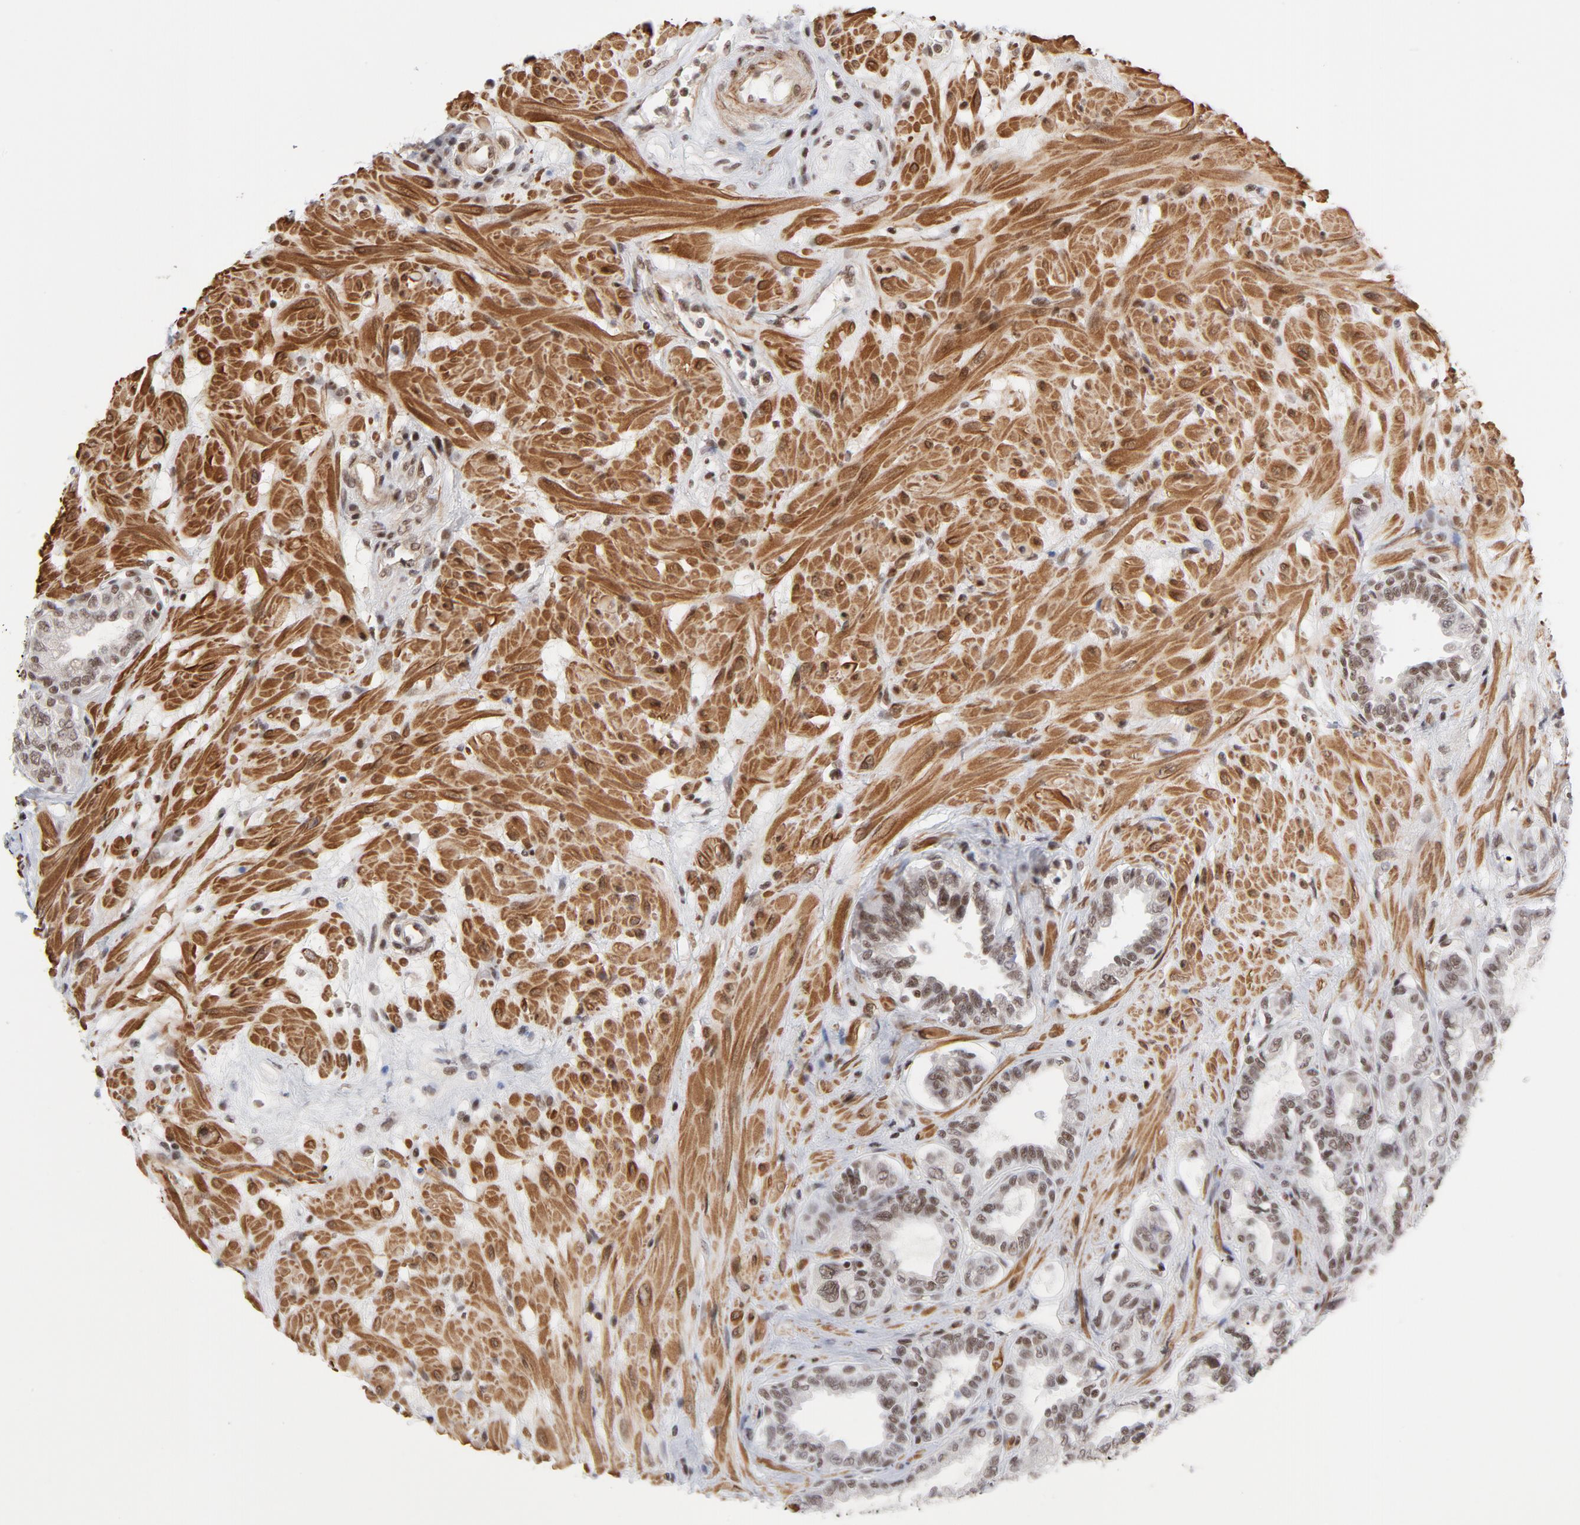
{"staining": {"intensity": "moderate", "quantity": "25%-75%", "location": "nuclear"}, "tissue": "seminal vesicle", "cell_type": "Glandular cells", "image_type": "normal", "snomed": [{"axis": "morphology", "description": "Normal tissue, NOS"}, {"axis": "topography", "description": "Seminal veicle"}], "caption": "Moderate nuclear protein expression is identified in about 25%-75% of glandular cells in seminal vesicle. The protein of interest is shown in brown color, while the nuclei are stained blue.", "gene": "CTCF", "patient": {"sex": "male", "age": 61}}